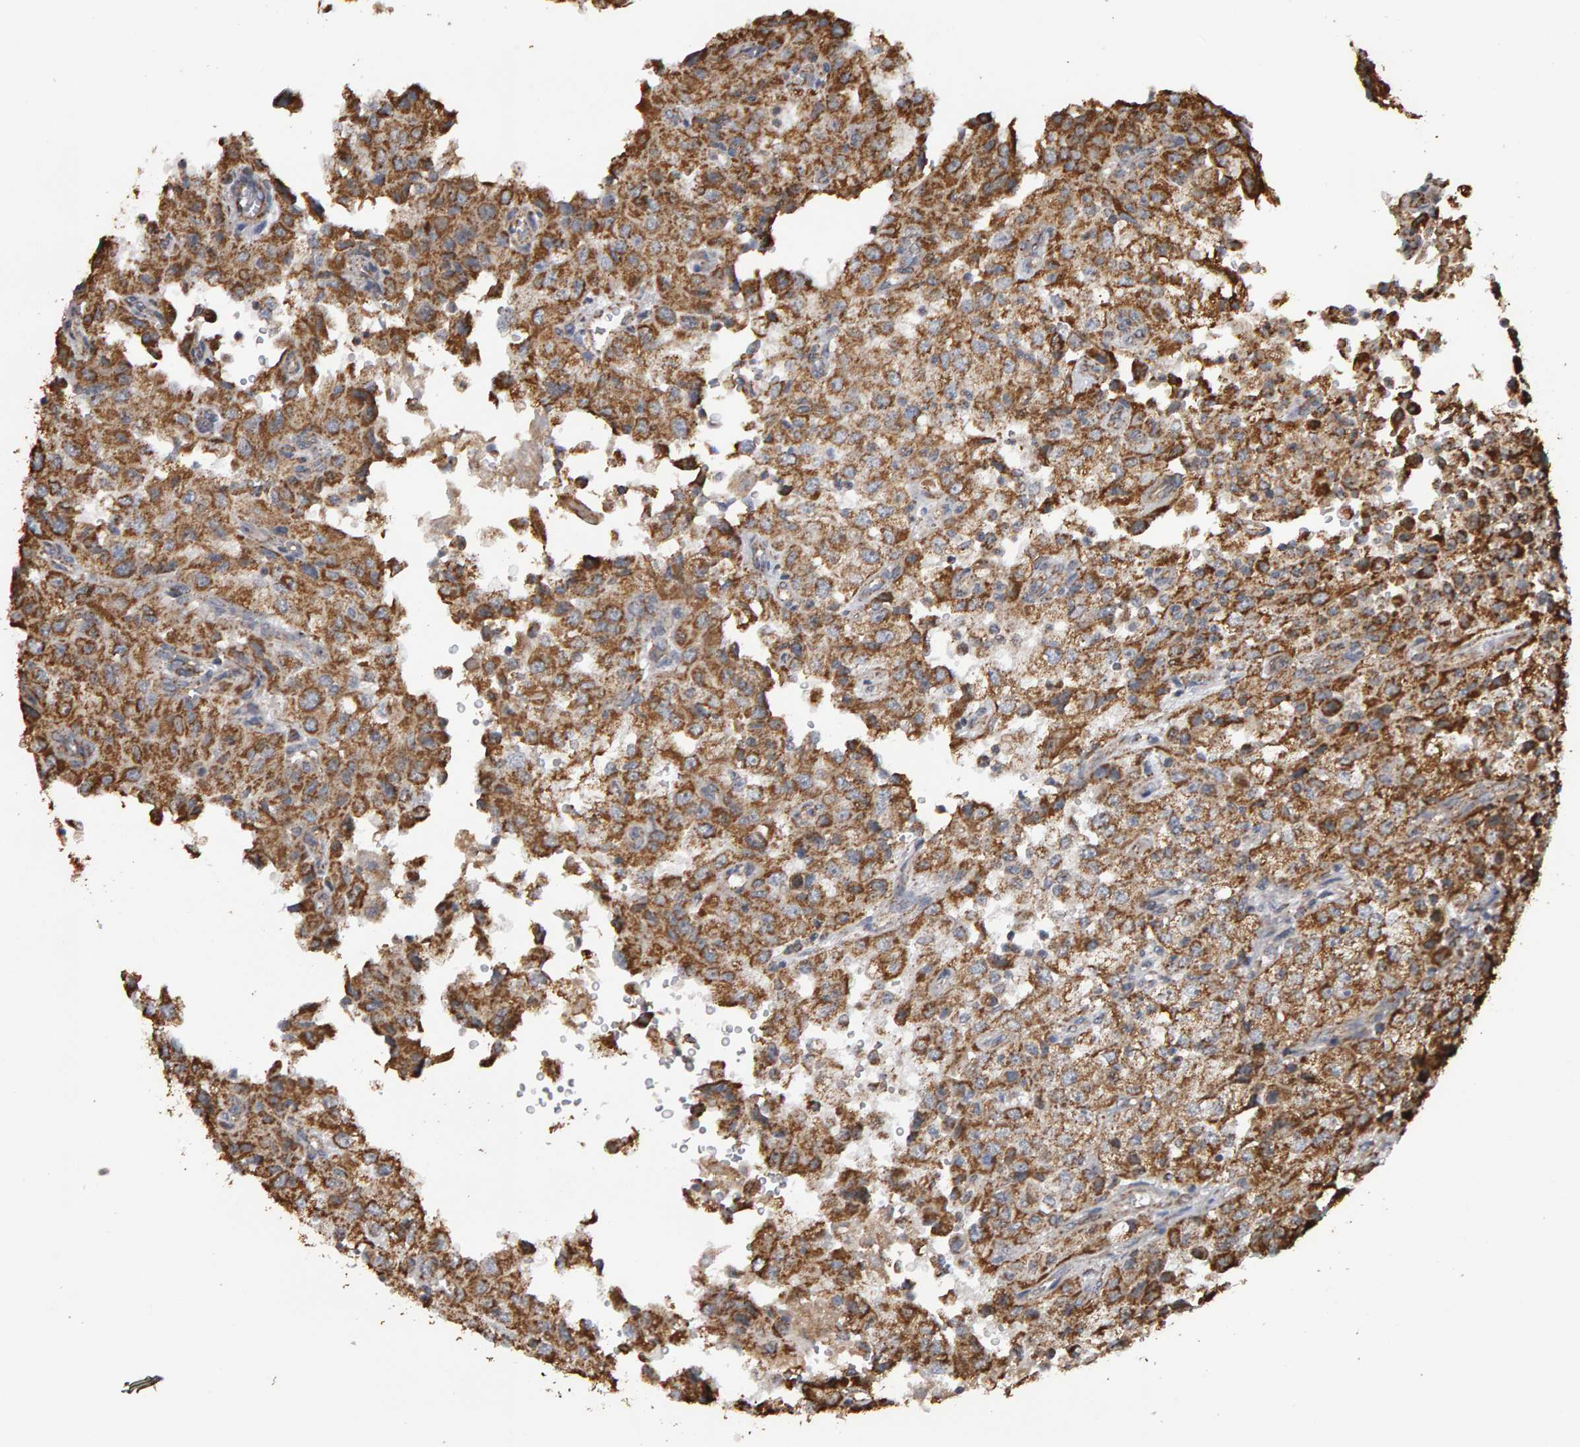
{"staining": {"intensity": "moderate", "quantity": ">75%", "location": "cytoplasmic/membranous"}, "tissue": "renal cancer", "cell_type": "Tumor cells", "image_type": "cancer", "snomed": [{"axis": "morphology", "description": "Adenocarcinoma, NOS"}, {"axis": "topography", "description": "Kidney"}], "caption": "Renal cancer stained for a protein demonstrates moderate cytoplasmic/membranous positivity in tumor cells.", "gene": "TOM1L1", "patient": {"sex": "female", "age": 54}}